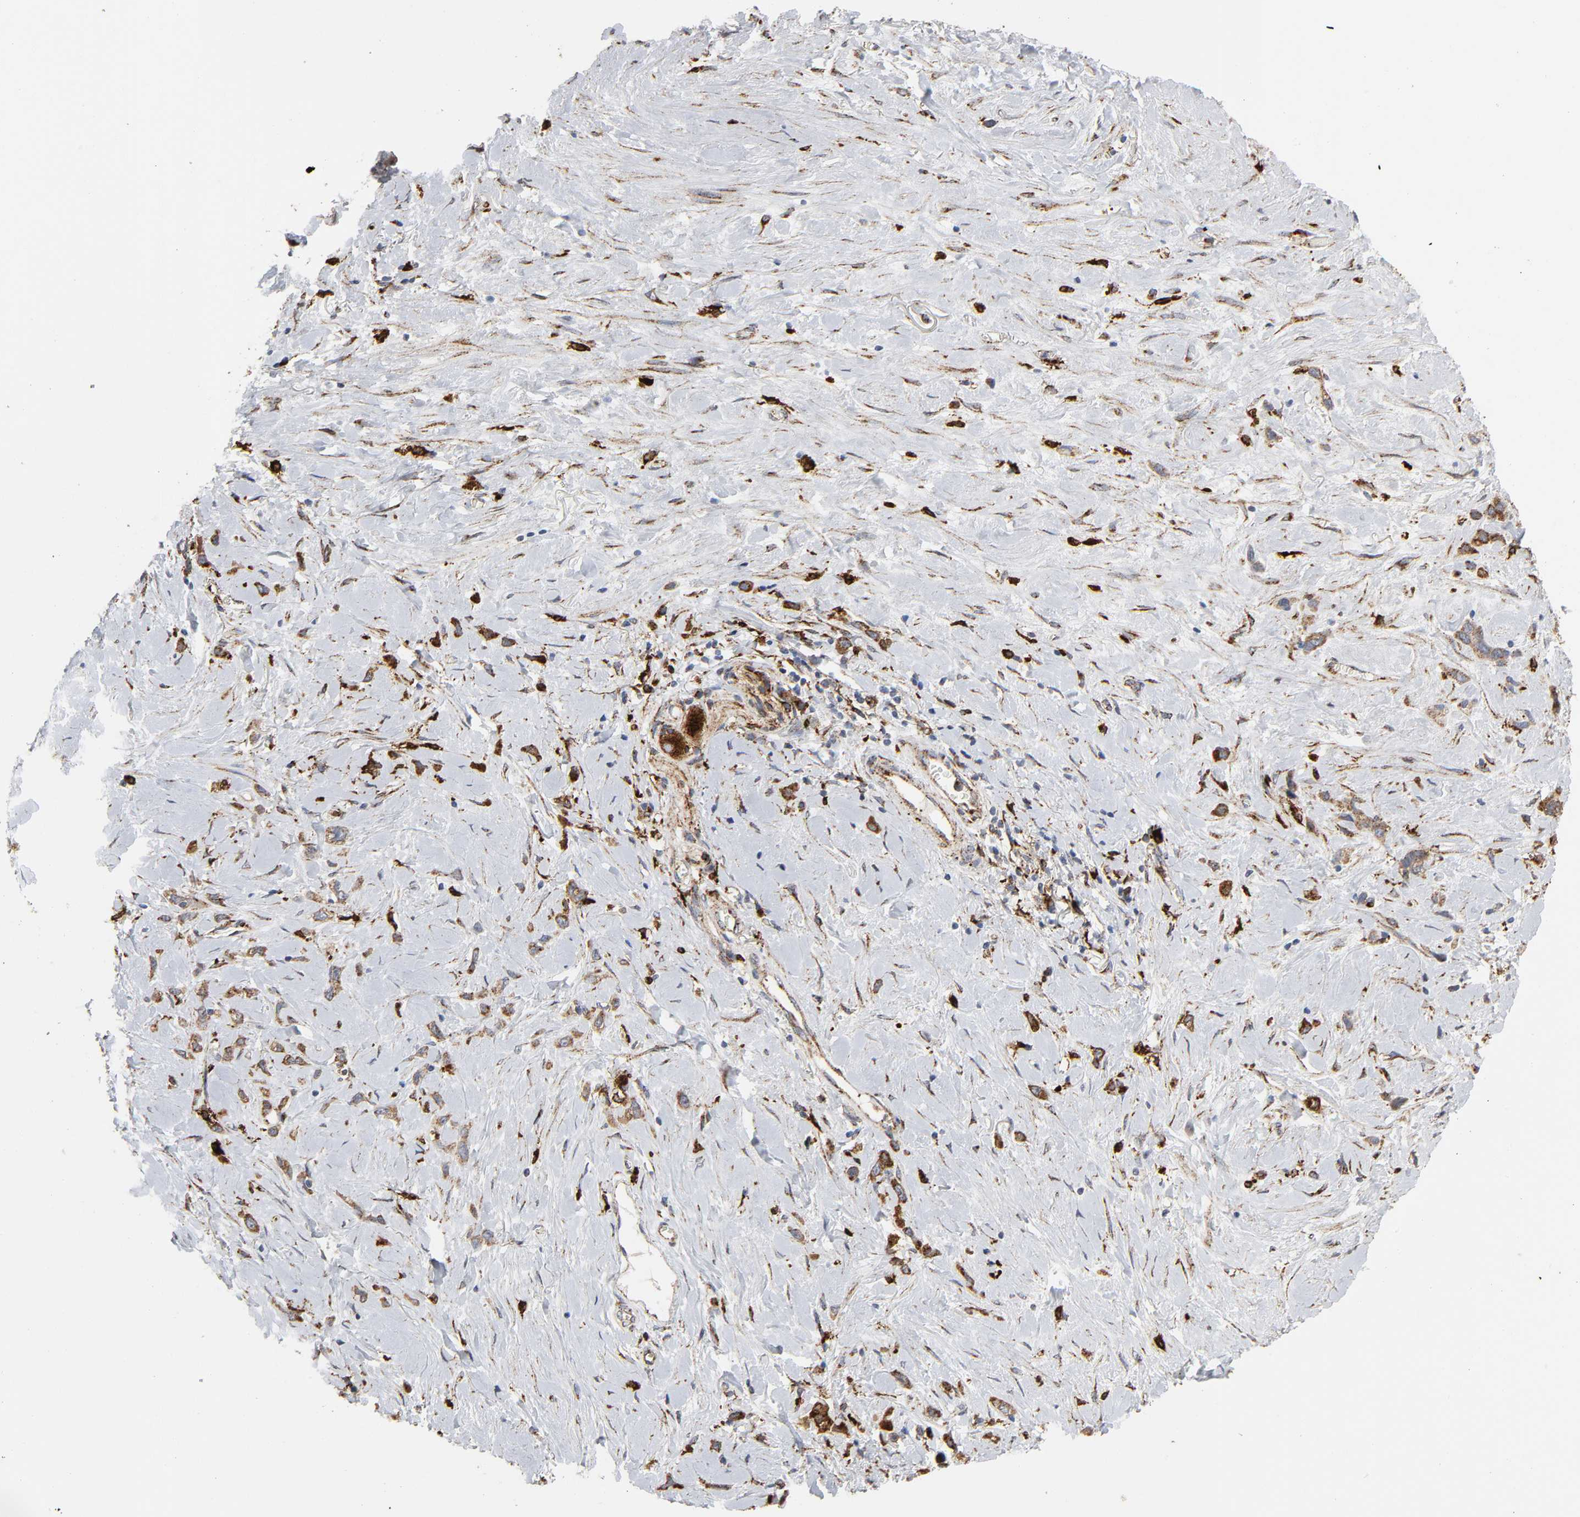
{"staining": {"intensity": "moderate", "quantity": ">75%", "location": "cytoplasmic/membranous"}, "tissue": "stomach cancer", "cell_type": "Tumor cells", "image_type": "cancer", "snomed": [{"axis": "morphology", "description": "Normal tissue, NOS"}, {"axis": "morphology", "description": "Adenocarcinoma, NOS"}, {"axis": "morphology", "description": "Adenocarcinoma, High grade"}, {"axis": "topography", "description": "Stomach, upper"}, {"axis": "topography", "description": "Stomach"}], "caption": "Tumor cells exhibit moderate cytoplasmic/membranous expression in approximately >75% of cells in stomach high-grade adenocarcinoma.", "gene": "PSAP", "patient": {"sex": "female", "age": 65}}